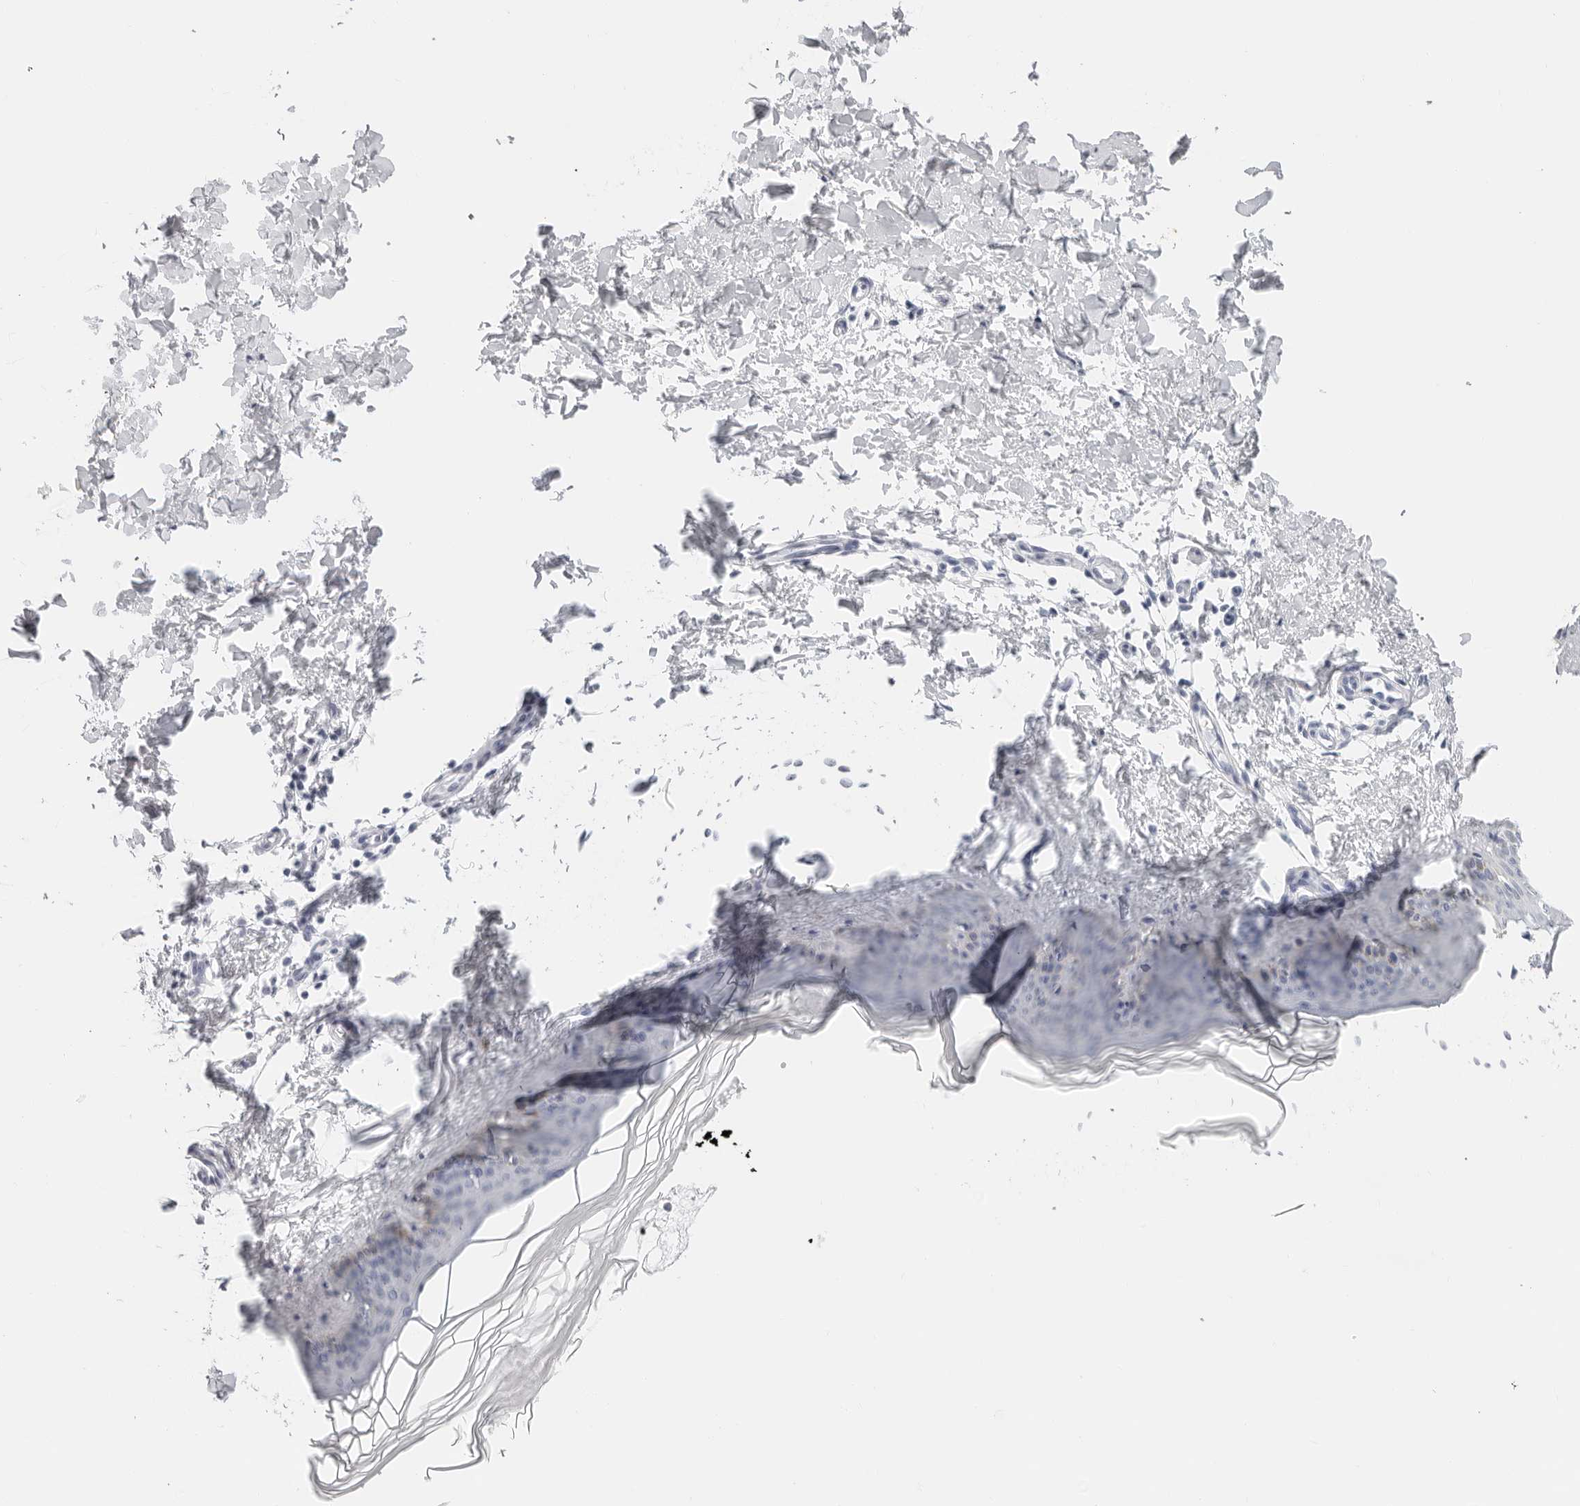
{"staining": {"intensity": "negative", "quantity": "none", "location": "none"}, "tissue": "skin", "cell_type": "Fibroblasts", "image_type": "normal", "snomed": [{"axis": "morphology", "description": "Normal tissue, NOS"}, {"axis": "topography", "description": "Skin"}], "caption": "An immunohistochemistry (IHC) micrograph of unremarkable skin is shown. There is no staining in fibroblasts of skin.", "gene": "CST1", "patient": {"sex": "female", "age": 27}}